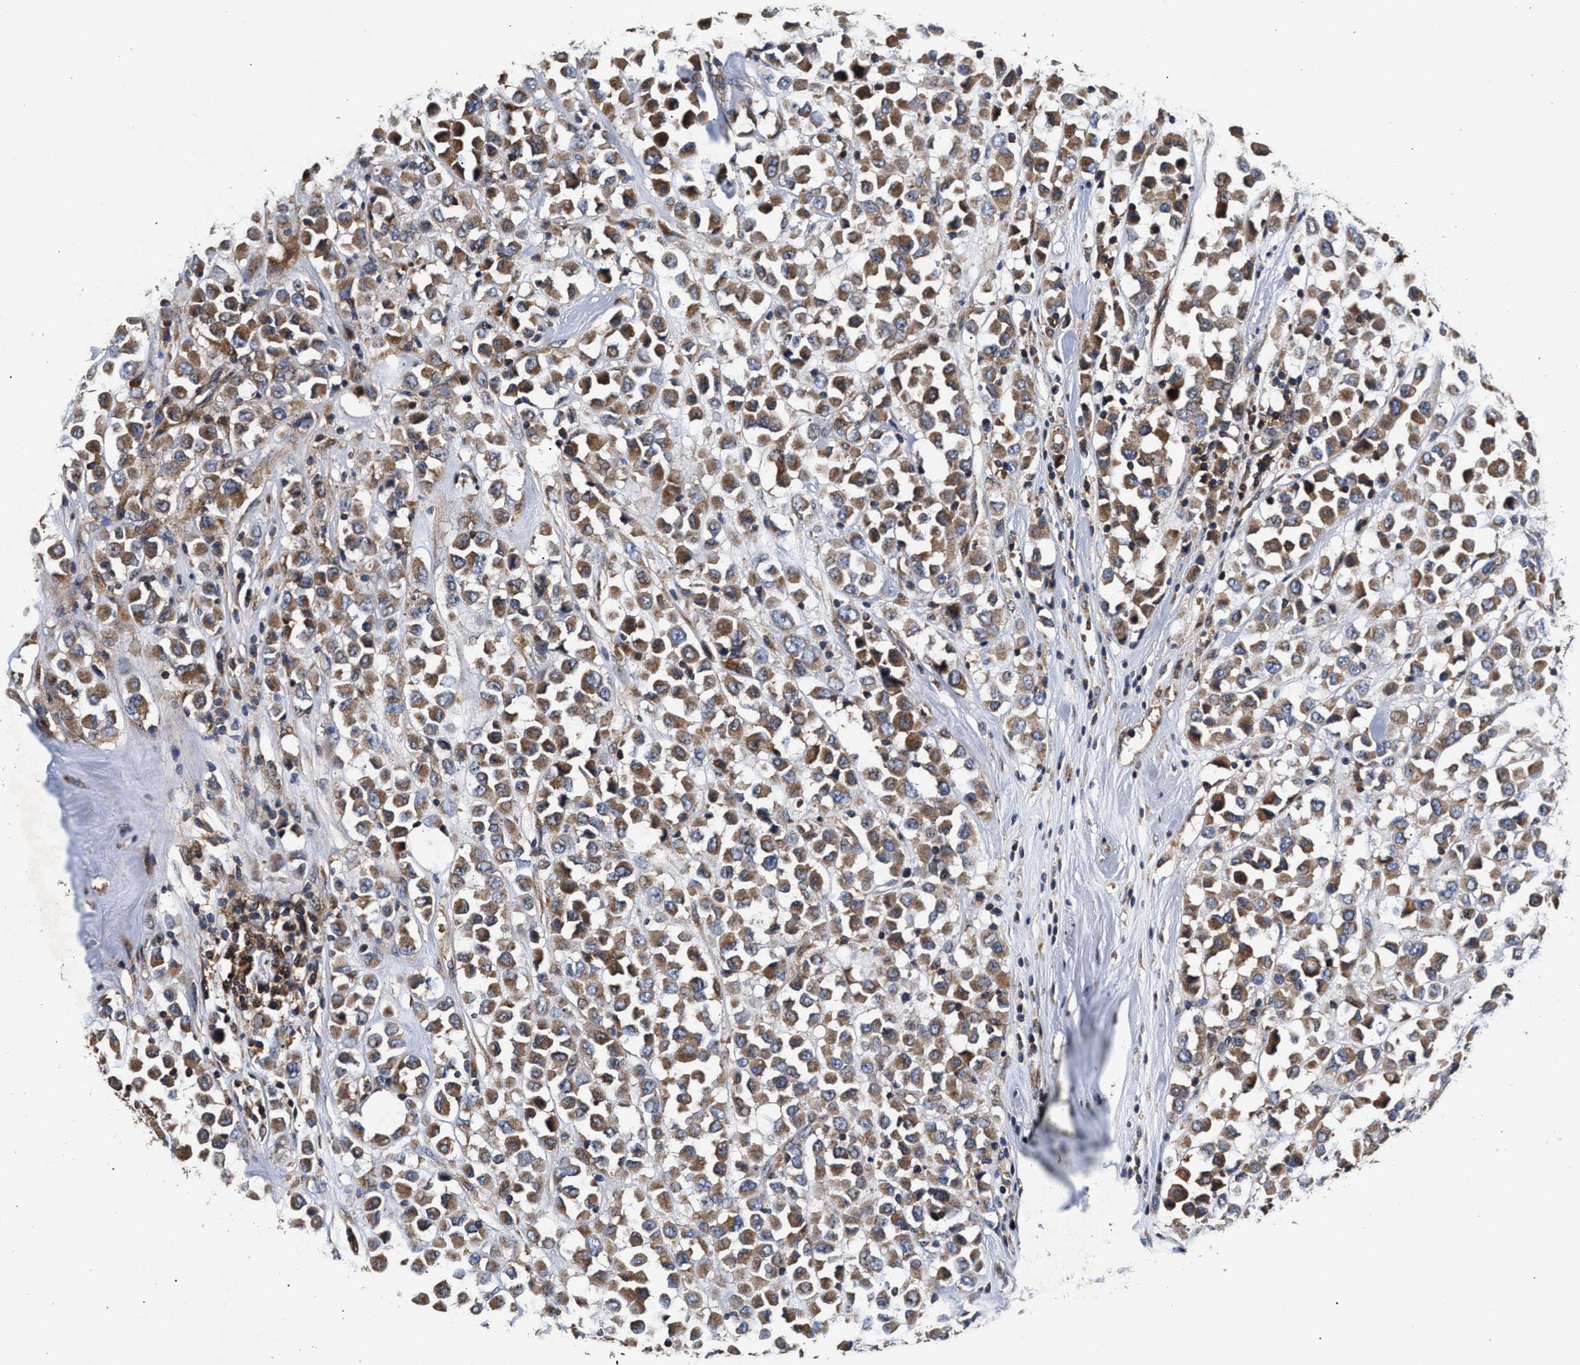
{"staining": {"intensity": "moderate", "quantity": ">75%", "location": "cytoplasmic/membranous"}, "tissue": "breast cancer", "cell_type": "Tumor cells", "image_type": "cancer", "snomed": [{"axis": "morphology", "description": "Duct carcinoma"}, {"axis": "topography", "description": "Breast"}], "caption": "Invasive ductal carcinoma (breast) stained for a protein (brown) displays moderate cytoplasmic/membranous positive positivity in approximately >75% of tumor cells.", "gene": "NFKB2", "patient": {"sex": "female", "age": 61}}